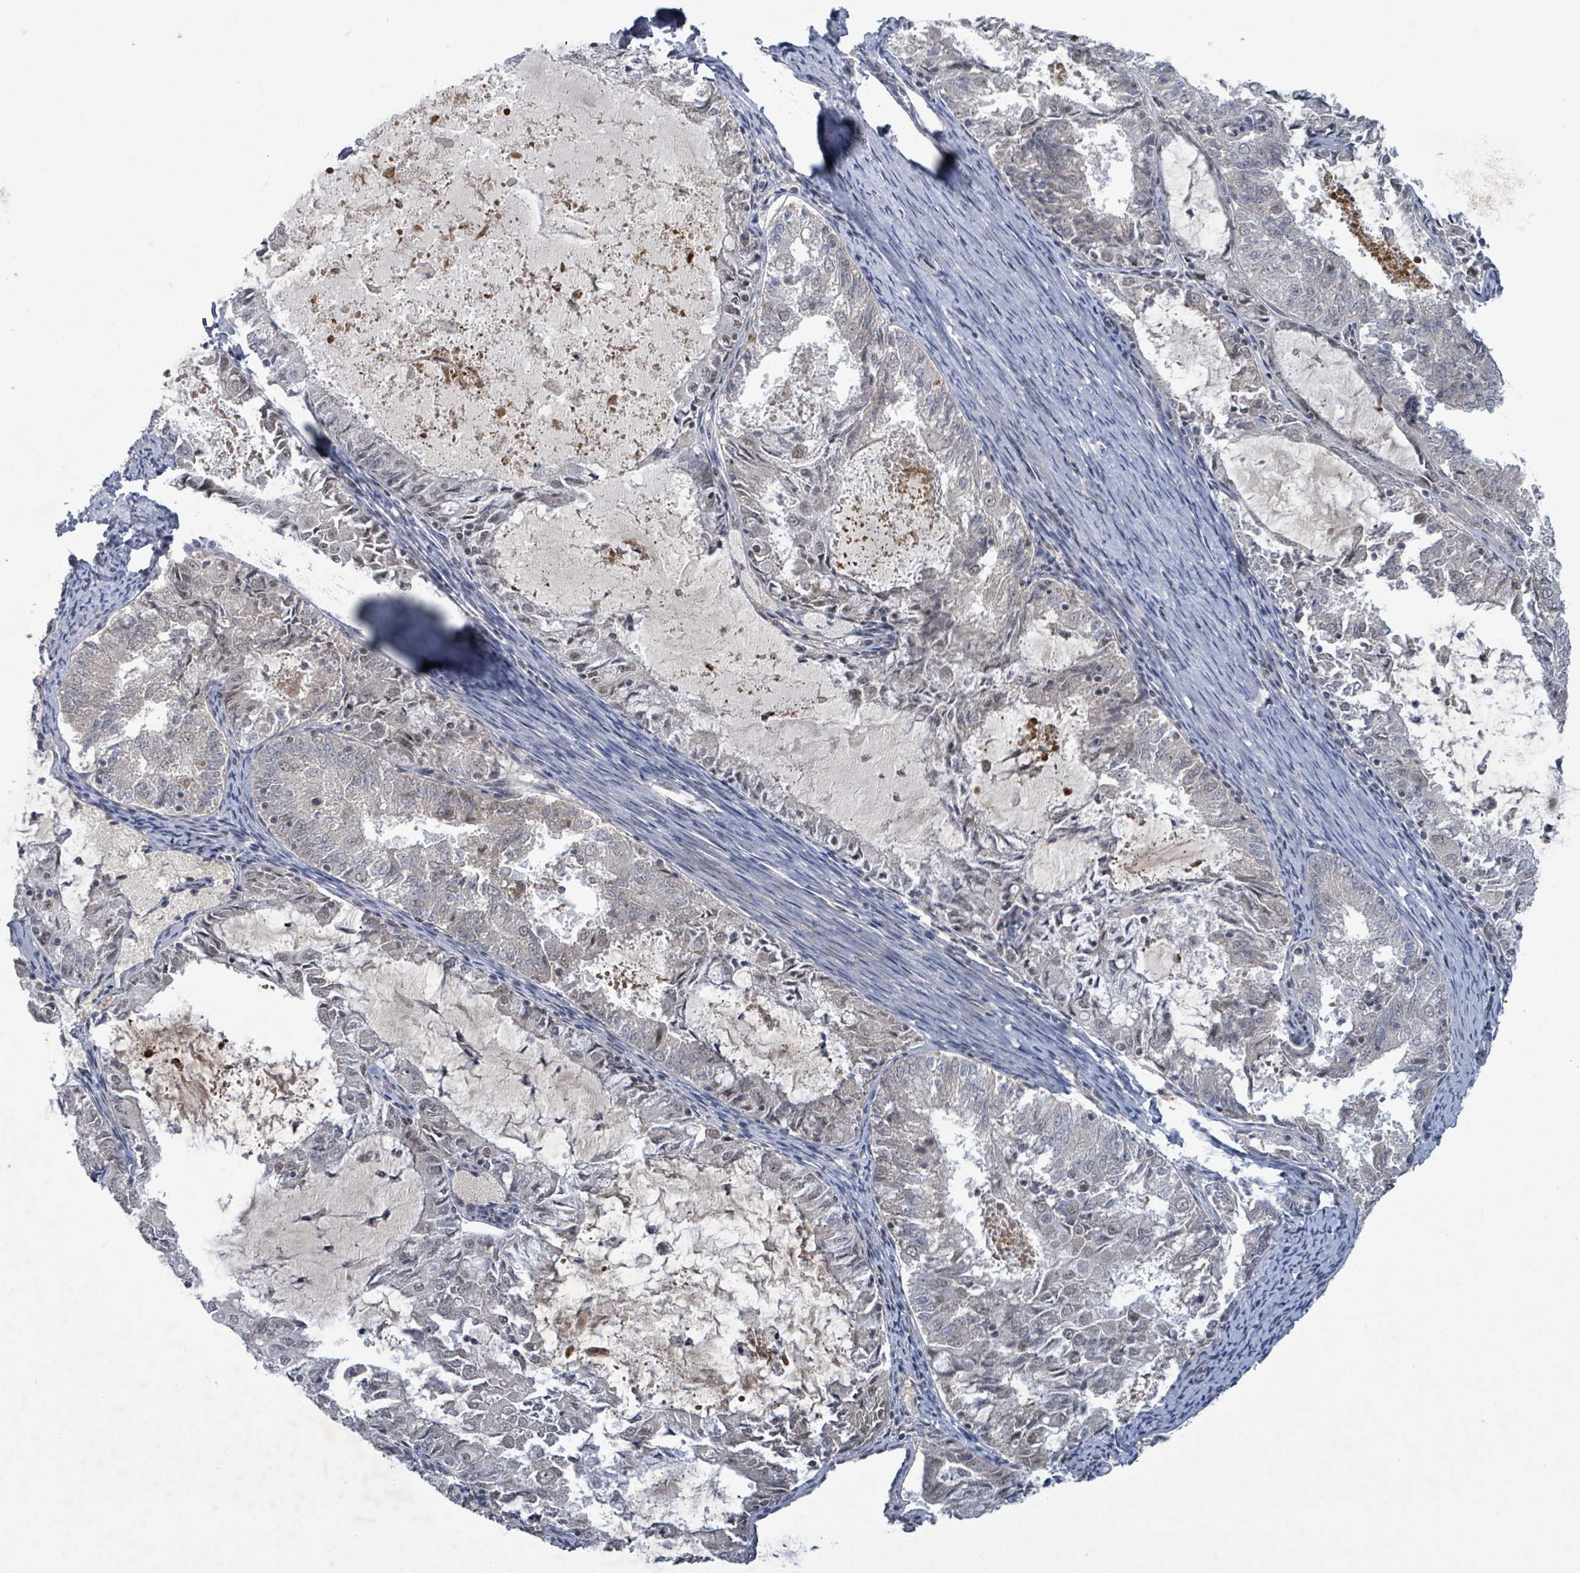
{"staining": {"intensity": "weak", "quantity": "<25%", "location": "nuclear"}, "tissue": "endometrial cancer", "cell_type": "Tumor cells", "image_type": "cancer", "snomed": [{"axis": "morphology", "description": "Adenocarcinoma, NOS"}, {"axis": "topography", "description": "Endometrium"}], "caption": "DAB (3,3'-diaminobenzidine) immunohistochemical staining of endometrial cancer (adenocarcinoma) exhibits no significant positivity in tumor cells.", "gene": "BANP", "patient": {"sex": "female", "age": 57}}